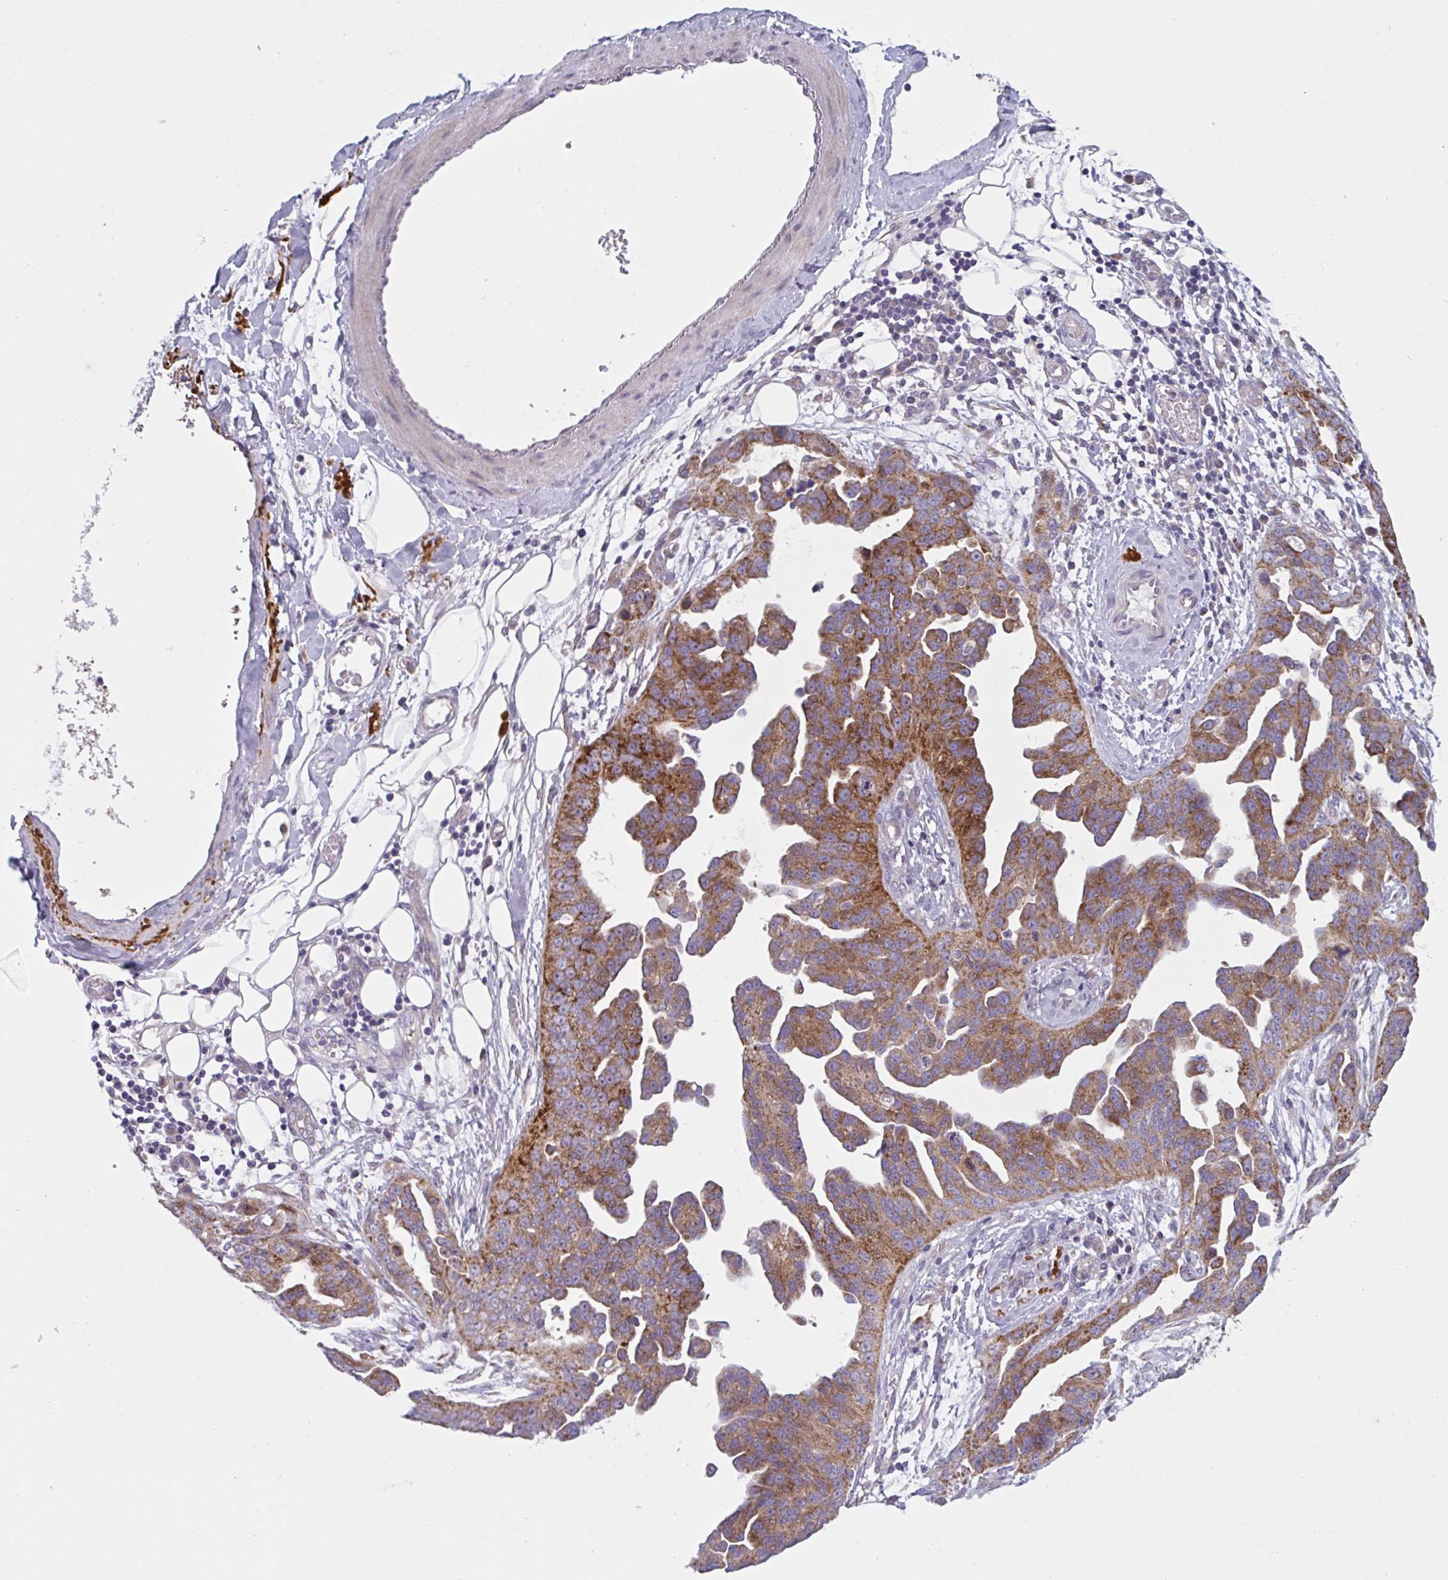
{"staining": {"intensity": "moderate", "quantity": ">75%", "location": "cytoplasmic/membranous"}, "tissue": "ovarian cancer", "cell_type": "Tumor cells", "image_type": "cancer", "snomed": [{"axis": "morphology", "description": "Cystadenocarcinoma, serous, NOS"}, {"axis": "topography", "description": "Ovary"}], "caption": "Ovarian cancer was stained to show a protein in brown. There is medium levels of moderate cytoplasmic/membranous positivity in about >75% of tumor cells.", "gene": "MRPS2", "patient": {"sex": "female", "age": 75}}